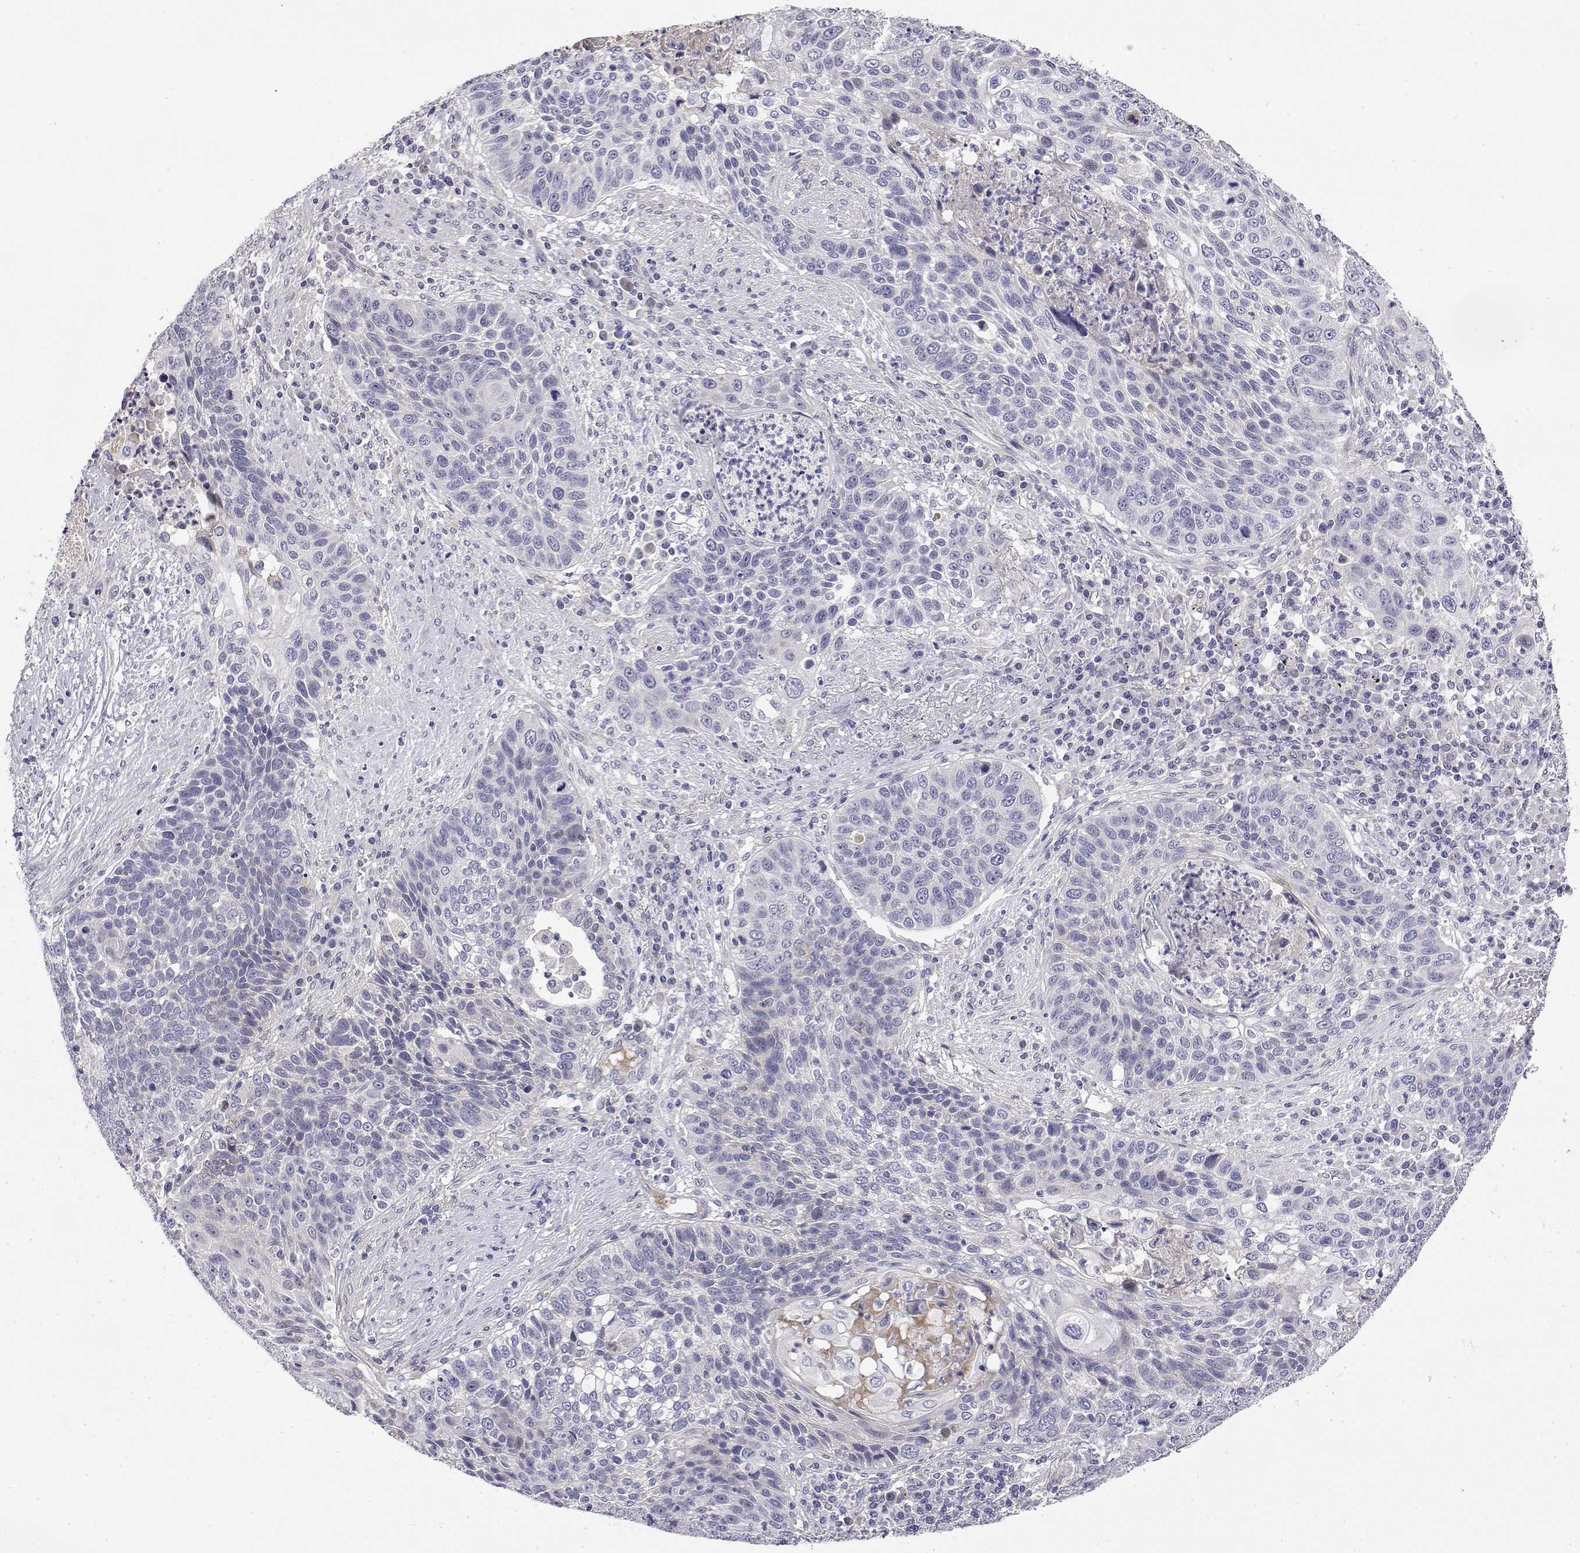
{"staining": {"intensity": "negative", "quantity": "none", "location": "none"}, "tissue": "lung cancer", "cell_type": "Tumor cells", "image_type": "cancer", "snomed": [{"axis": "morphology", "description": "Squamous cell carcinoma, NOS"}, {"axis": "morphology", "description": "Squamous cell carcinoma, metastatic, NOS"}, {"axis": "topography", "description": "Lung"}, {"axis": "topography", "description": "Pleura, NOS"}], "caption": "Immunohistochemical staining of human lung metastatic squamous cell carcinoma displays no significant positivity in tumor cells.", "gene": "GGACT", "patient": {"sex": "male", "age": 72}}